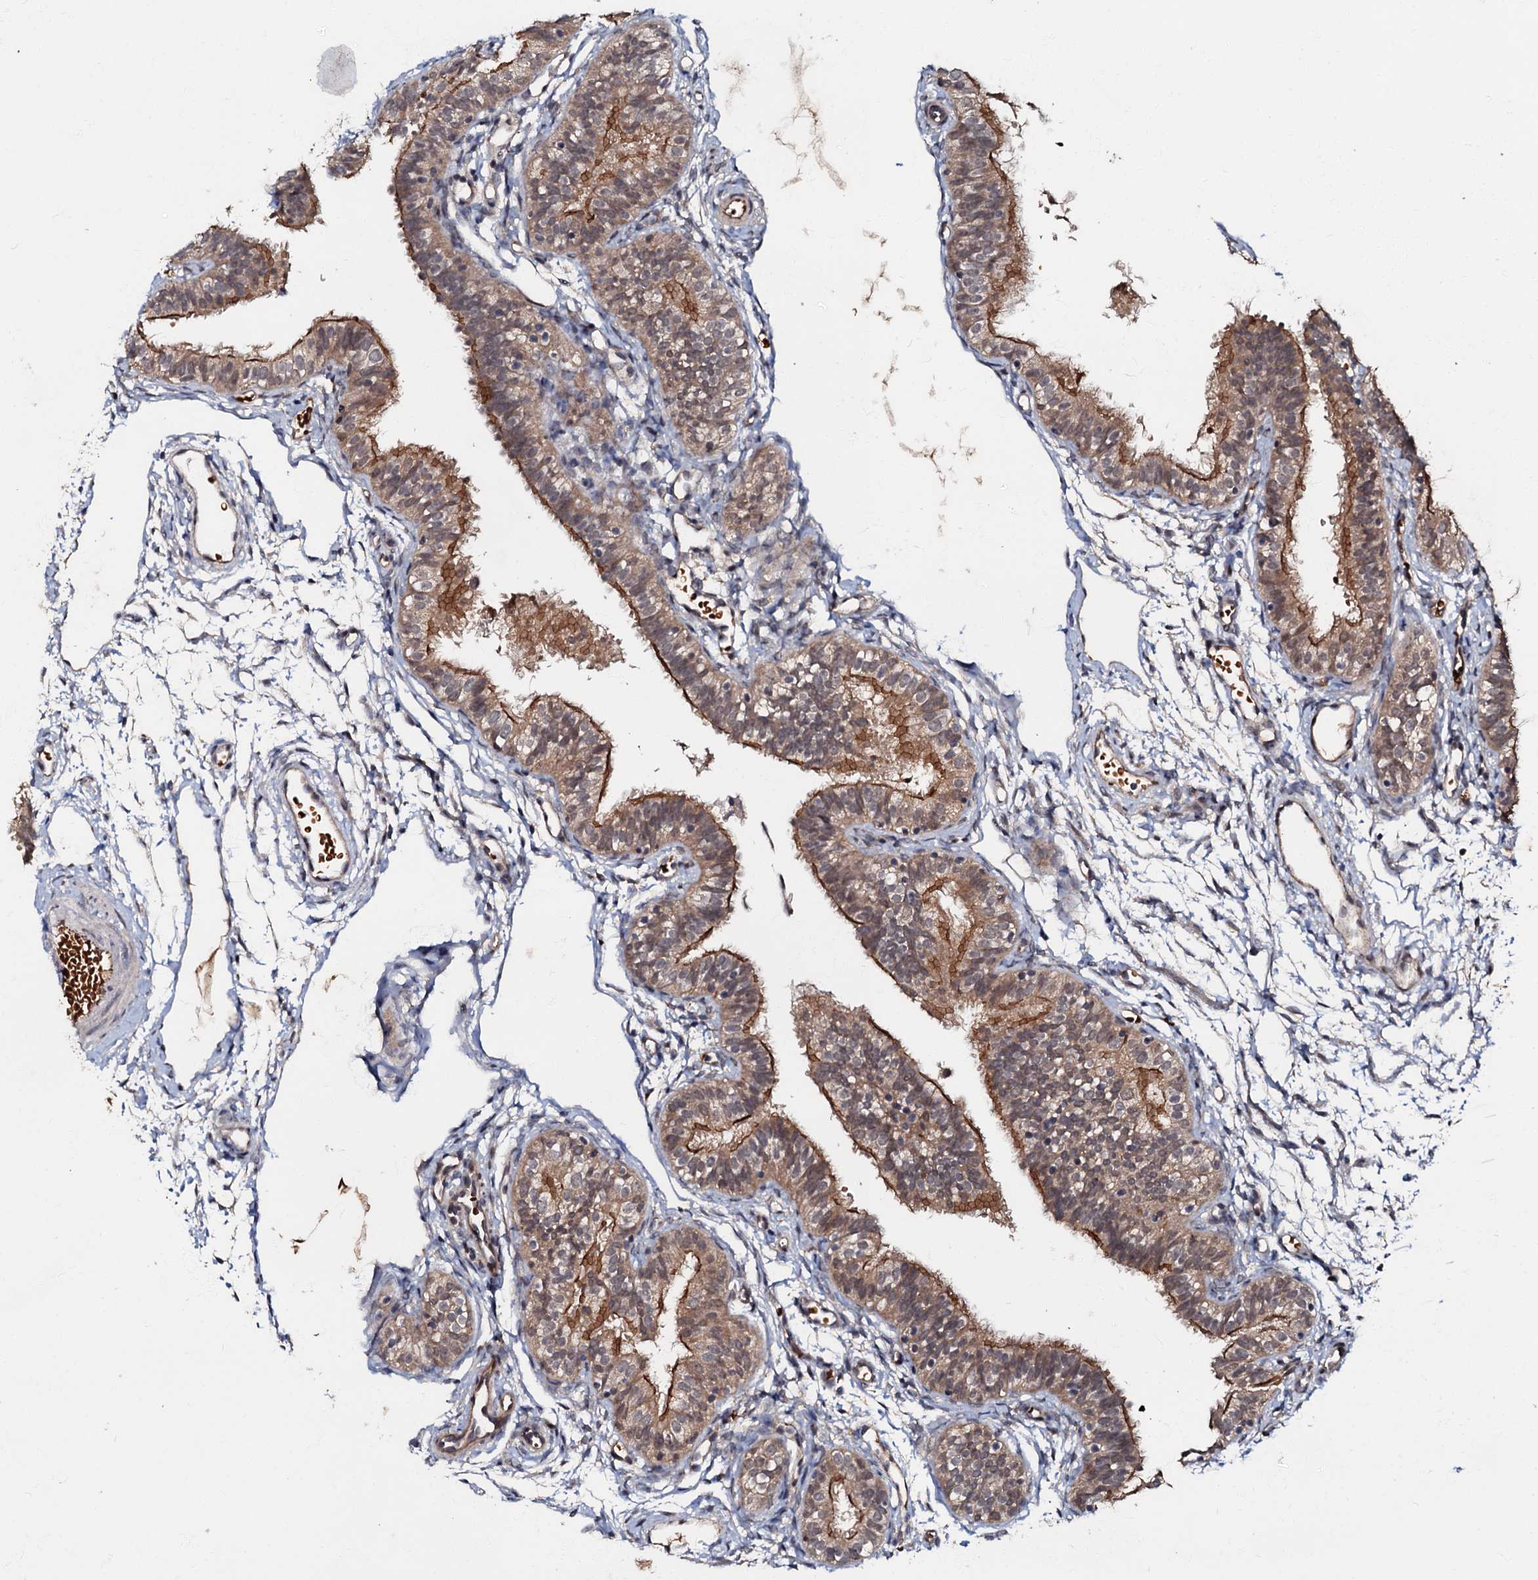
{"staining": {"intensity": "moderate", "quantity": ">75%", "location": "cytoplasmic/membranous"}, "tissue": "fallopian tube", "cell_type": "Glandular cells", "image_type": "normal", "snomed": [{"axis": "morphology", "description": "Normal tissue, NOS"}, {"axis": "topography", "description": "Fallopian tube"}], "caption": "Immunohistochemical staining of benign fallopian tube exhibits medium levels of moderate cytoplasmic/membranous expression in about >75% of glandular cells.", "gene": "MANSC4", "patient": {"sex": "female", "age": 35}}